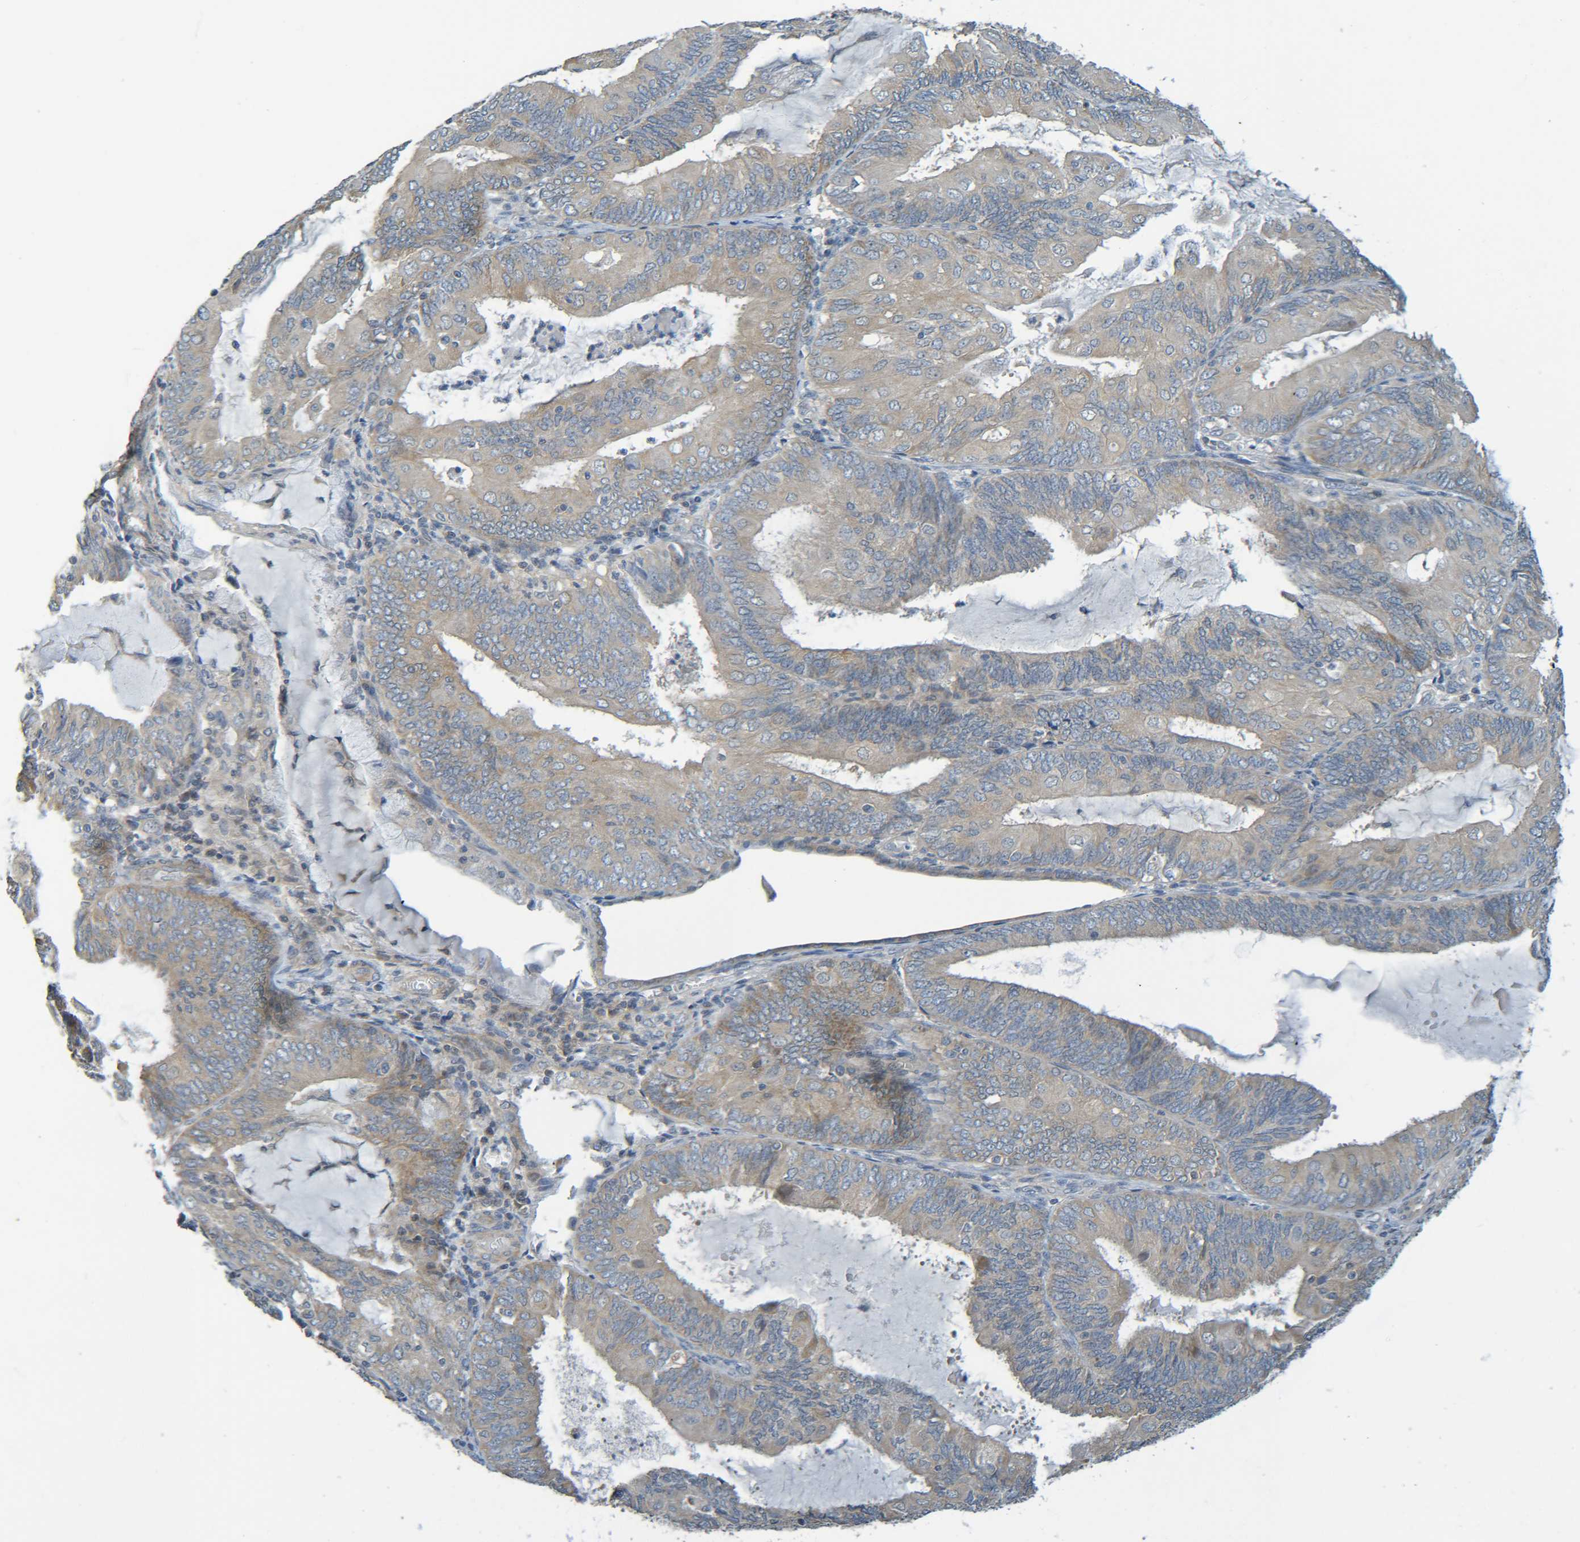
{"staining": {"intensity": "weak", "quantity": ">75%", "location": "cytoplasmic/membranous"}, "tissue": "endometrial cancer", "cell_type": "Tumor cells", "image_type": "cancer", "snomed": [{"axis": "morphology", "description": "Adenocarcinoma, NOS"}, {"axis": "topography", "description": "Endometrium"}], "caption": "Tumor cells demonstrate weak cytoplasmic/membranous positivity in about >75% of cells in endometrial cancer.", "gene": "CYP4F2", "patient": {"sex": "female", "age": 81}}